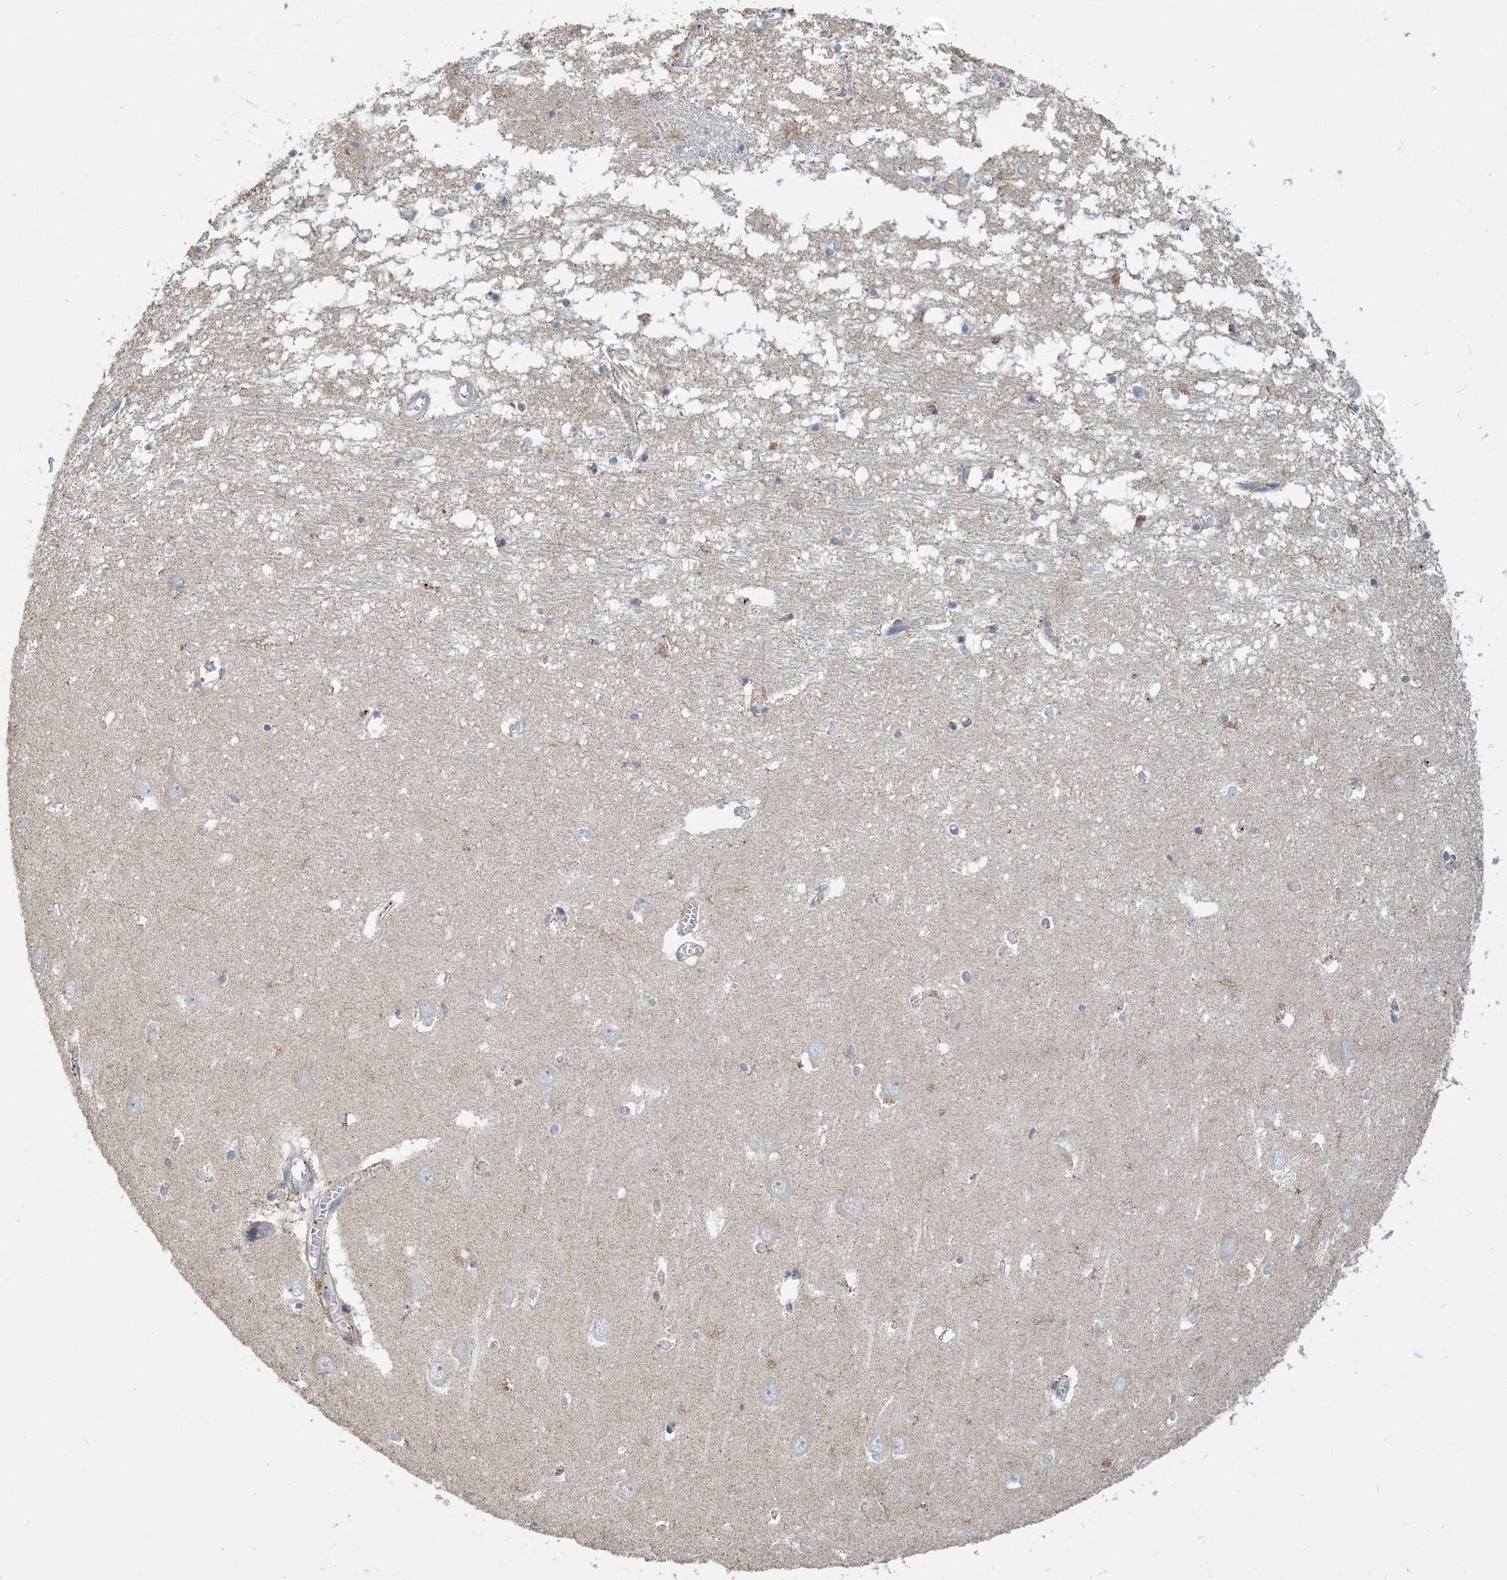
{"staining": {"intensity": "moderate", "quantity": "25%-75%", "location": "cytoplasmic/membranous"}, "tissue": "hippocampus", "cell_type": "Glial cells", "image_type": "normal", "snomed": [{"axis": "morphology", "description": "Normal tissue, NOS"}, {"axis": "topography", "description": "Hippocampus"}], "caption": "Protein expression analysis of benign human hippocampus reveals moderate cytoplasmic/membranous expression in about 25%-75% of glial cells.", "gene": "ECHDC1", "patient": {"sex": "male", "age": 70}}